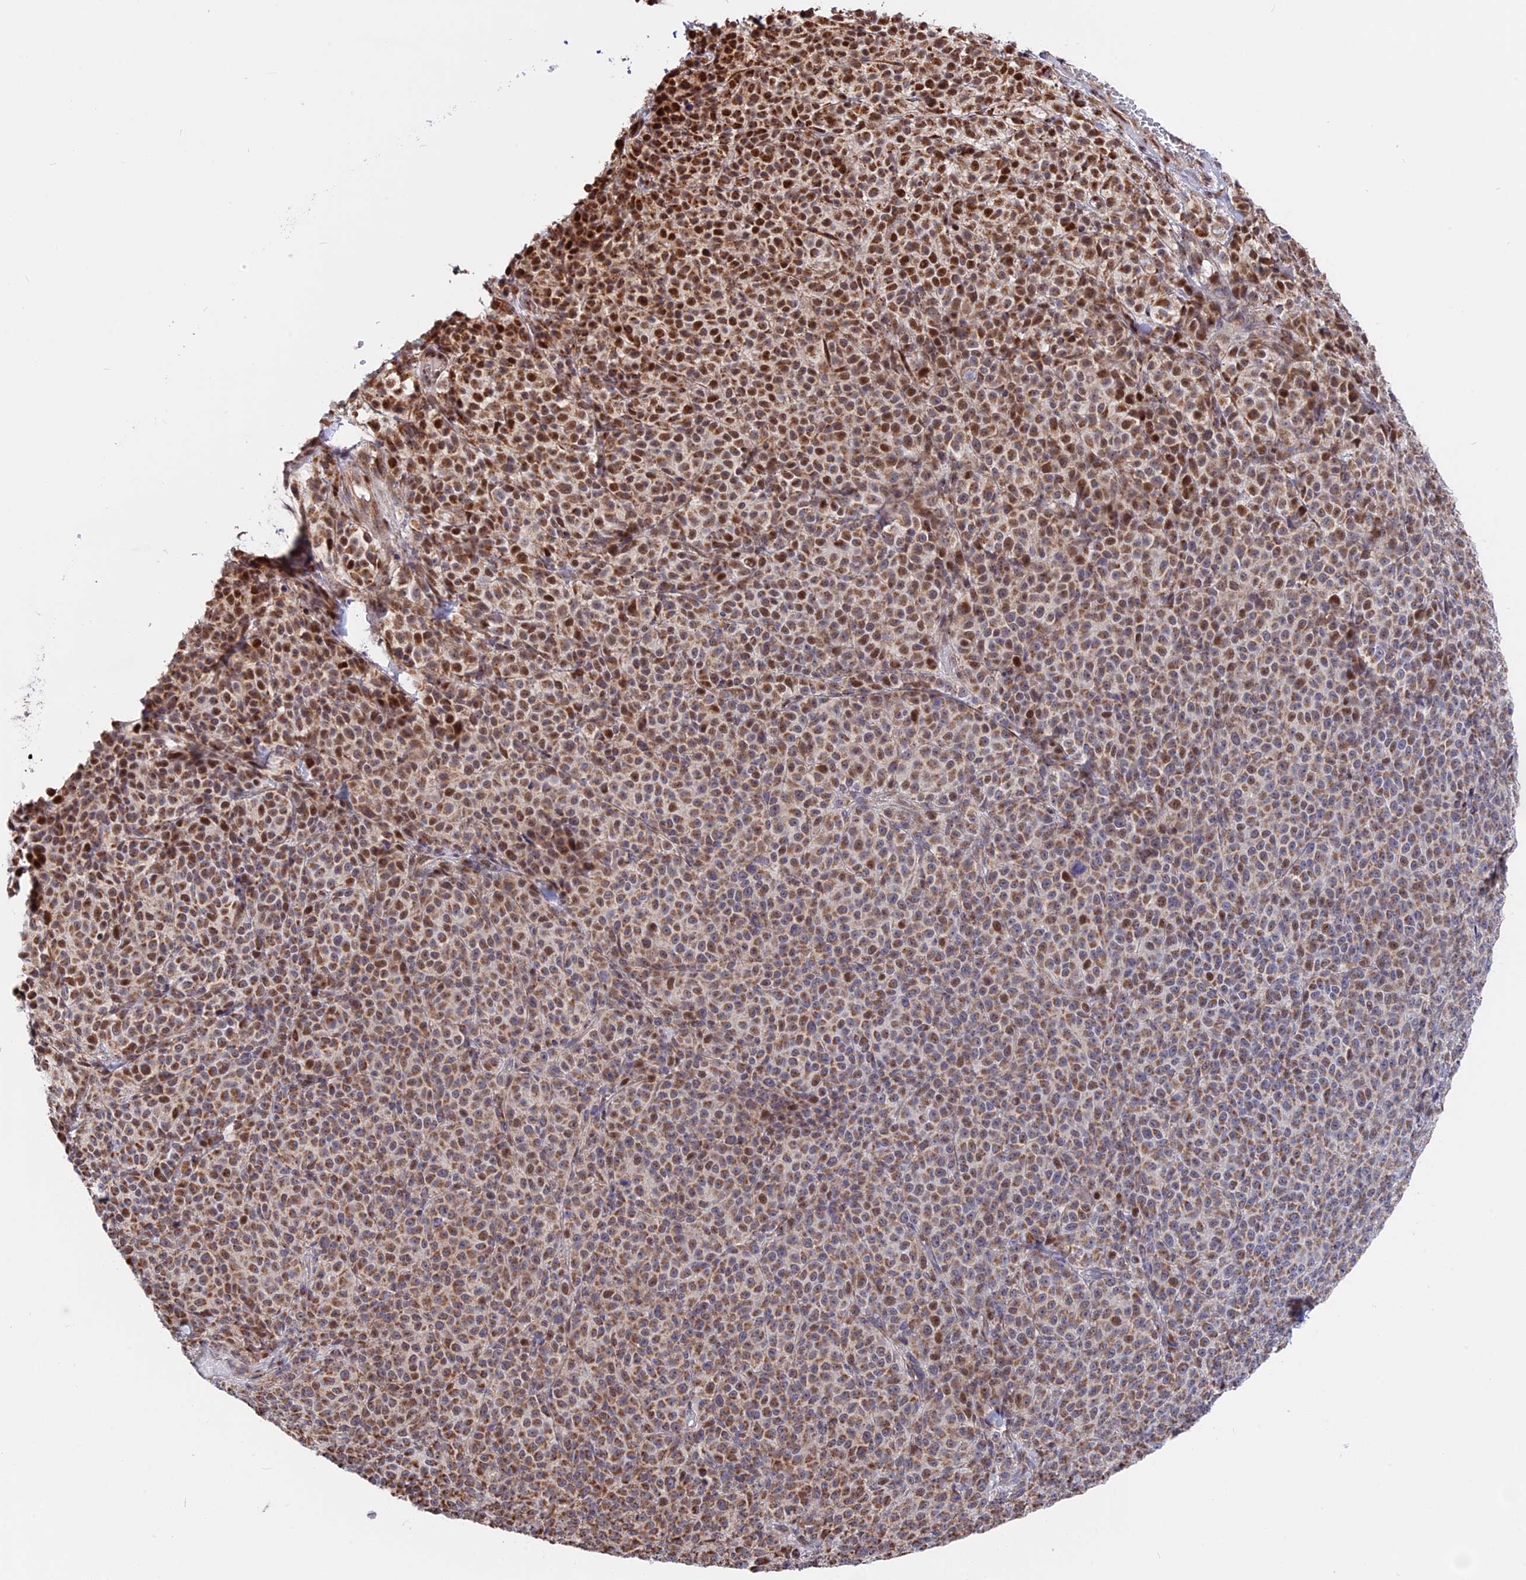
{"staining": {"intensity": "moderate", "quantity": ">75%", "location": "cytoplasmic/membranous,nuclear"}, "tissue": "melanoma", "cell_type": "Tumor cells", "image_type": "cancer", "snomed": [{"axis": "morphology", "description": "Normal tissue, NOS"}, {"axis": "morphology", "description": "Malignant melanoma, NOS"}, {"axis": "topography", "description": "Skin"}], "caption": "A histopathology image of malignant melanoma stained for a protein exhibits moderate cytoplasmic/membranous and nuclear brown staining in tumor cells.", "gene": "FAM174C", "patient": {"sex": "female", "age": 34}}